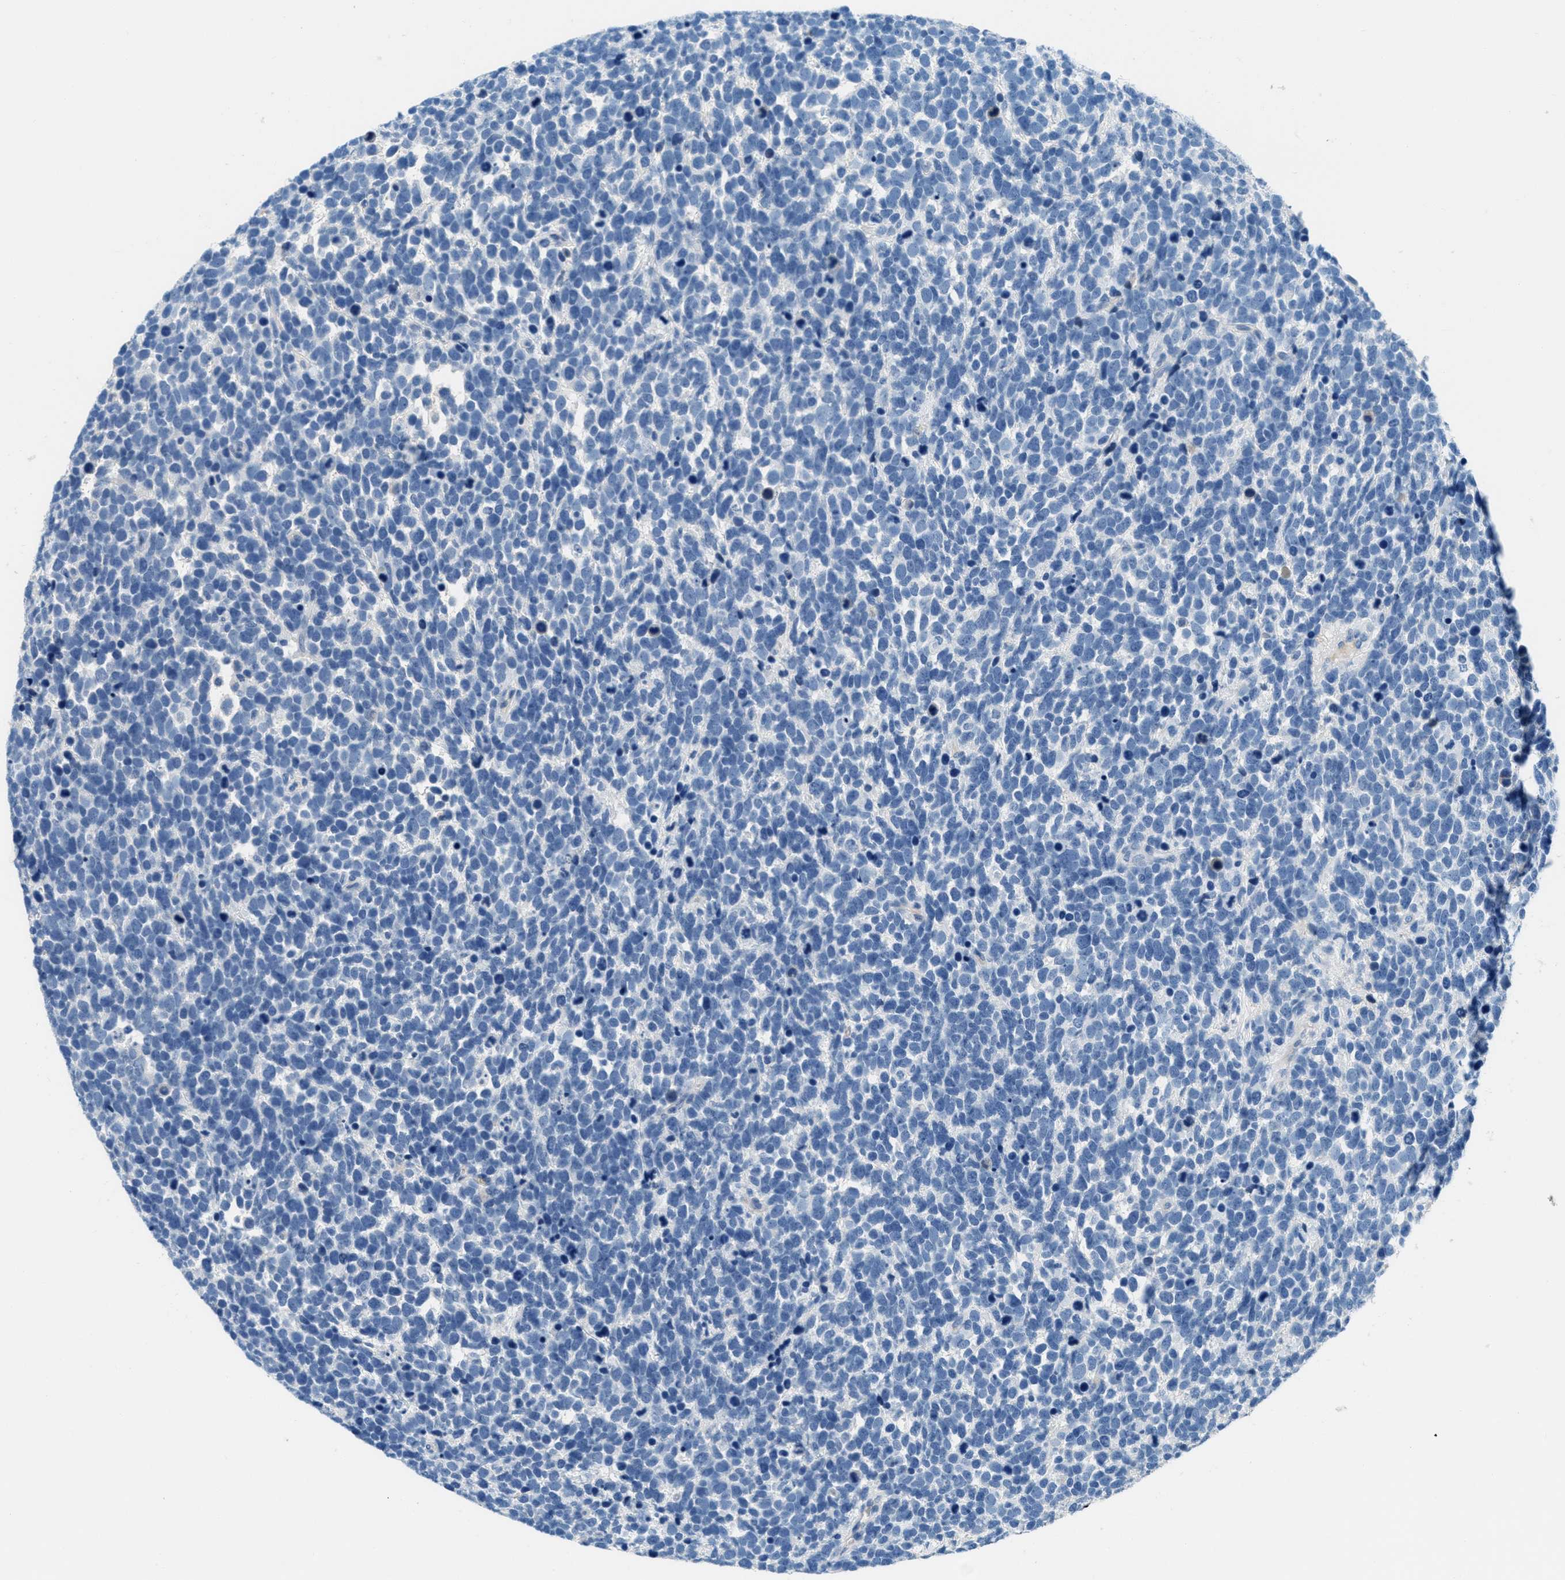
{"staining": {"intensity": "negative", "quantity": "none", "location": "none"}, "tissue": "urothelial cancer", "cell_type": "Tumor cells", "image_type": "cancer", "snomed": [{"axis": "morphology", "description": "Urothelial carcinoma, High grade"}, {"axis": "topography", "description": "Urinary bladder"}], "caption": "Tumor cells show no significant staining in urothelial cancer.", "gene": "MGARP", "patient": {"sex": "female", "age": 82}}